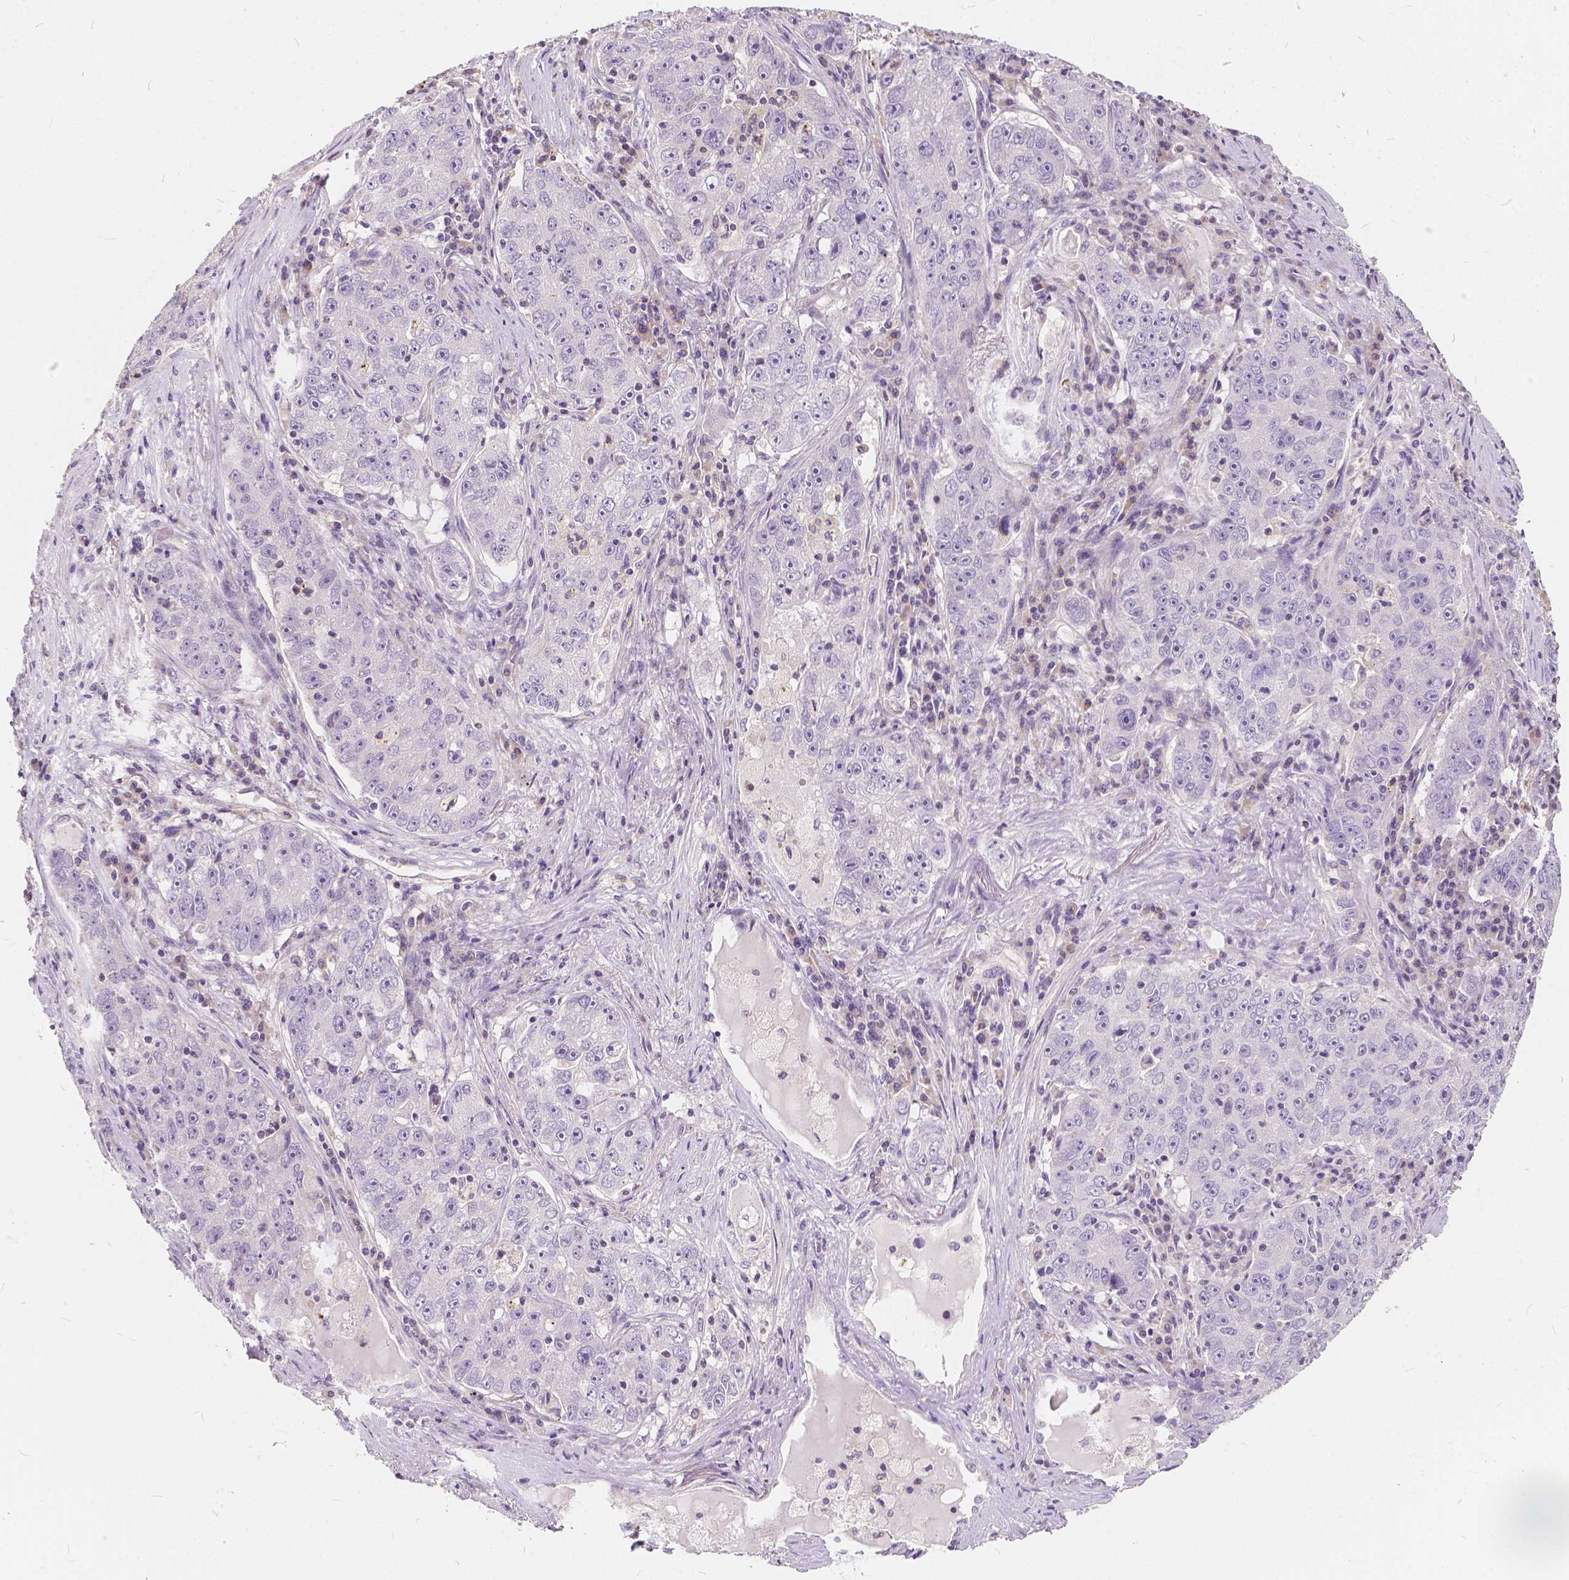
{"staining": {"intensity": "negative", "quantity": "none", "location": "none"}, "tissue": "lung cancer", "cell_type": "Tumor cells", "image_type": "cancer", "snomed": [{"axis": "morphology", "description": "Normal morphology"}, {"axis": "morphology", "description": "Adenocarcinoma, NOS"}, {"axis": "topography", "description": "Lymph node"}, {"axis": "topography", "description": "Lung"}], "caption": "An image of lung adenocarcinoma stained for a protein reveals no brown staining in tumor cells.", "gene": "KIAA0513", "patient": {"sex": "female", "age": 57}}